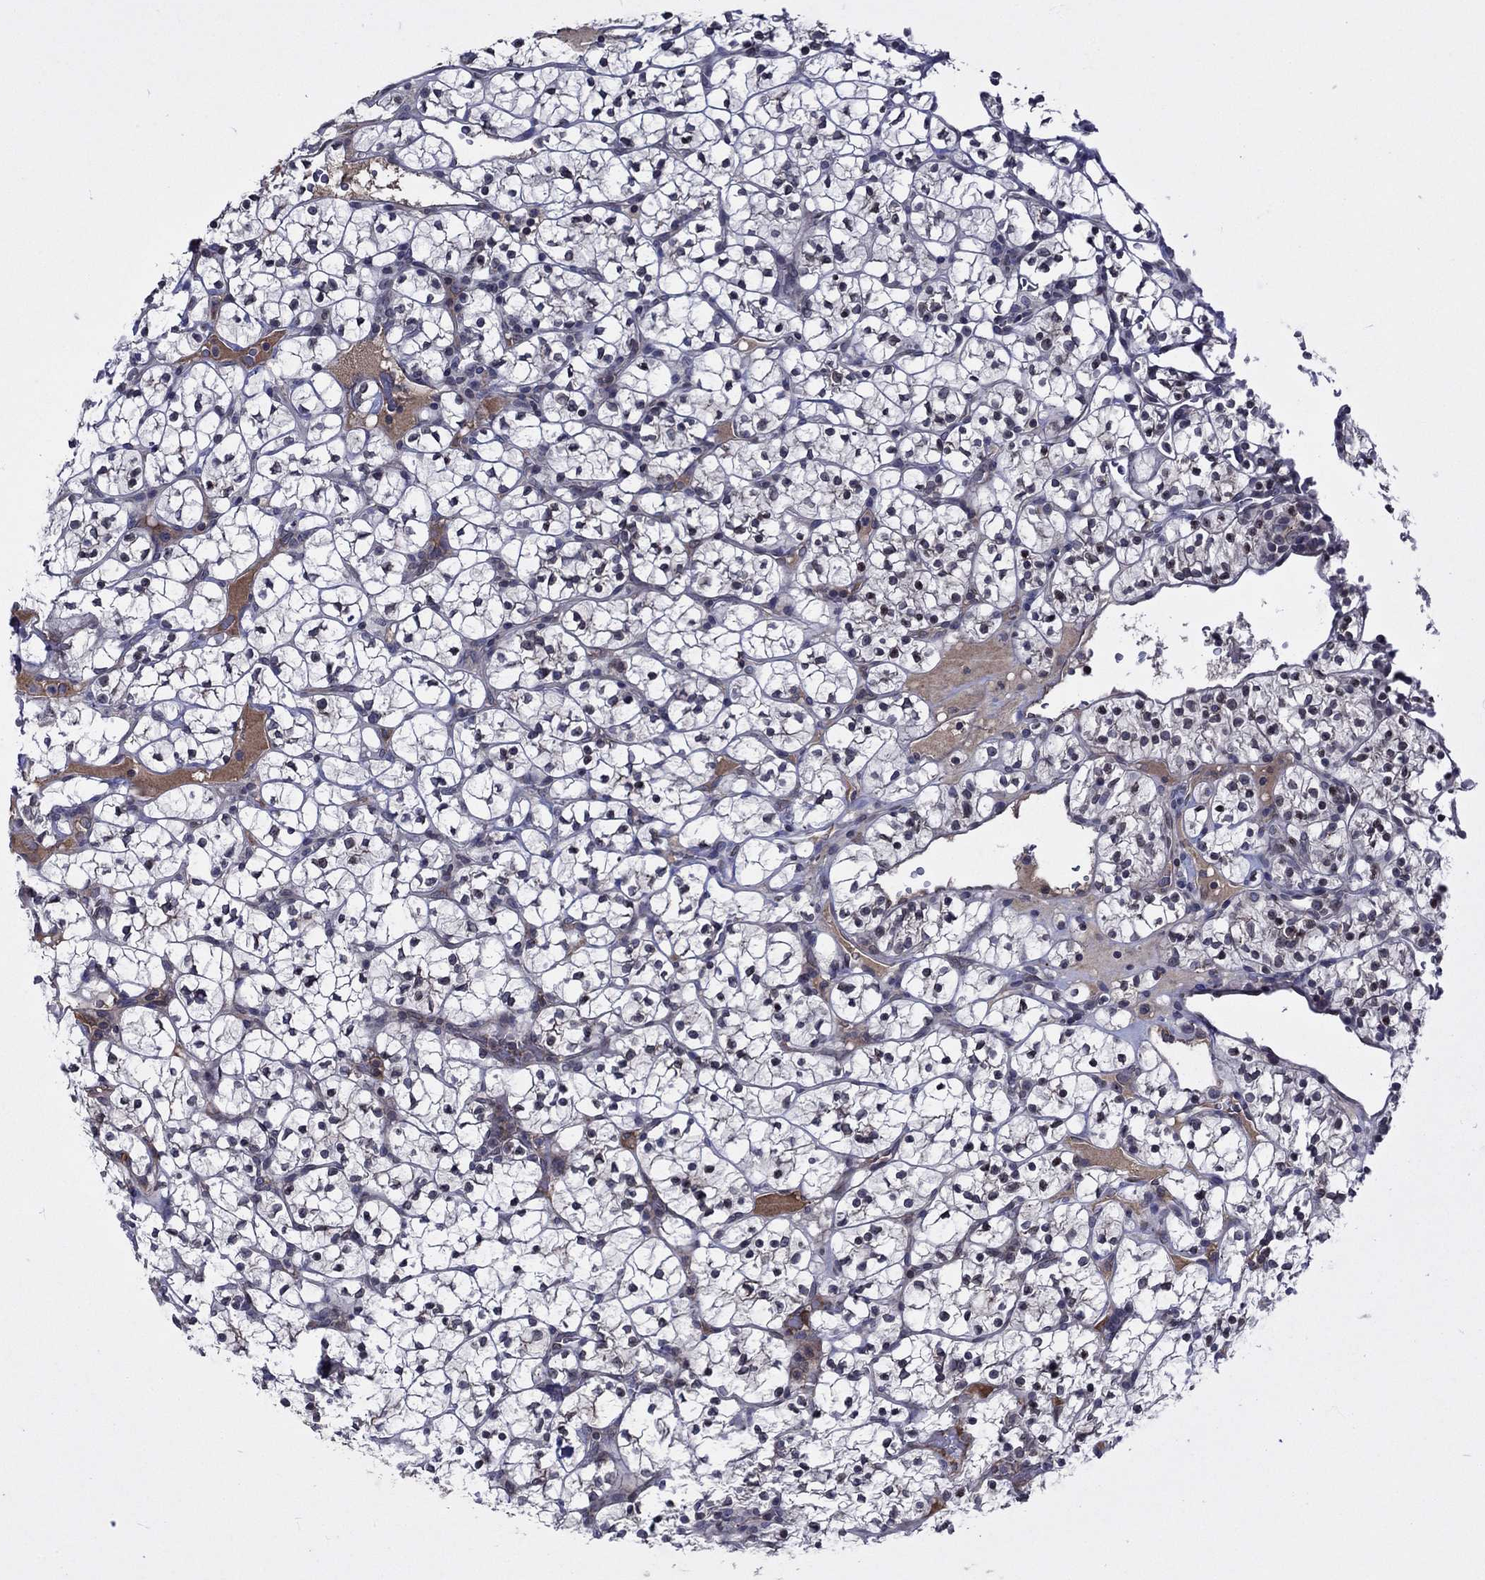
{"staining": {"intensity": "negative", "quantity": "none", "location": "none"}, "tissue": "renal cancer", "cell_type": "Tumor cells", "image_type": "cancer", "snomed": [{"axis": "morphology", "description": "Adenocarcinoma, NOS"}, {"axis": "topography", "description": "Kidney"}], "caption": "DAB (3,3'-diaminobenzidine) immunohistochemical staining of renal adenocarcinoma displays no significant staining in tumor cells.", "gene": "CETN3", "patient": {"sex": "female", "age": 89}}